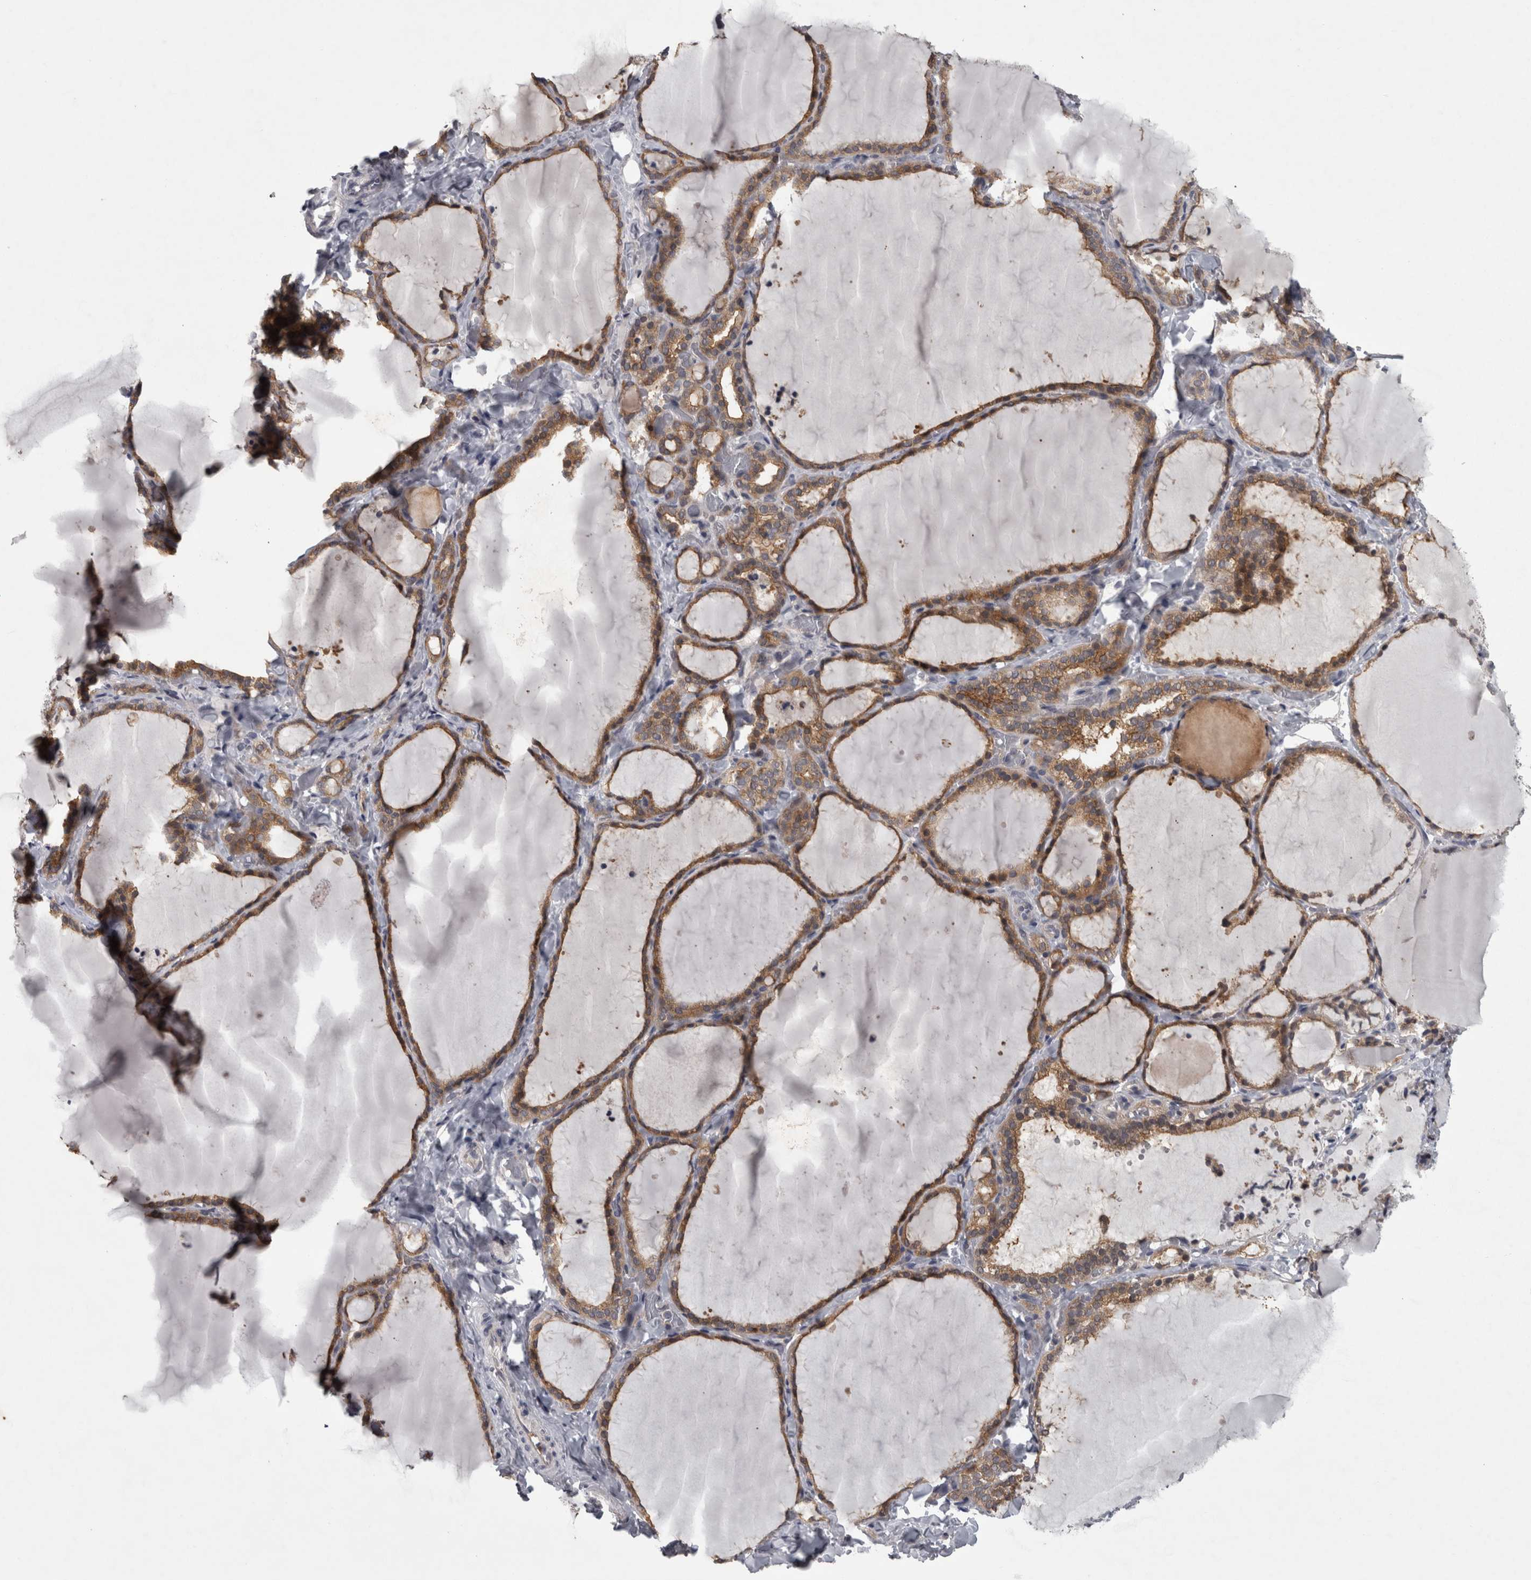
{"staining": {"intensity": "moderate", "quantity": ">75%", "location": "cytoplasmic/membranous"}, "tissue": "thyroid gland", "cell_type": "Glandular cells", "image_type": "normal", "snomed": [{"axis": "morphology", "description": "Normal tissue, NOS"}, {"axis": "topography", "description": "Thyroid gland"}], "caption": "Immunohistochemistry staining of normal thyroid gland, which displays medium levels of moderate cytoplasmic/membranous staining in approximately >75% of glandular cells indicating moderate cytoplasmic/membranous protein expression. The staining was performed using DAB (brown) for protein detection and nuclei were counterstained in hematoxylin (blue).", "gene": "PRKCI", "patient": {"sex": "female", "age": 22}}